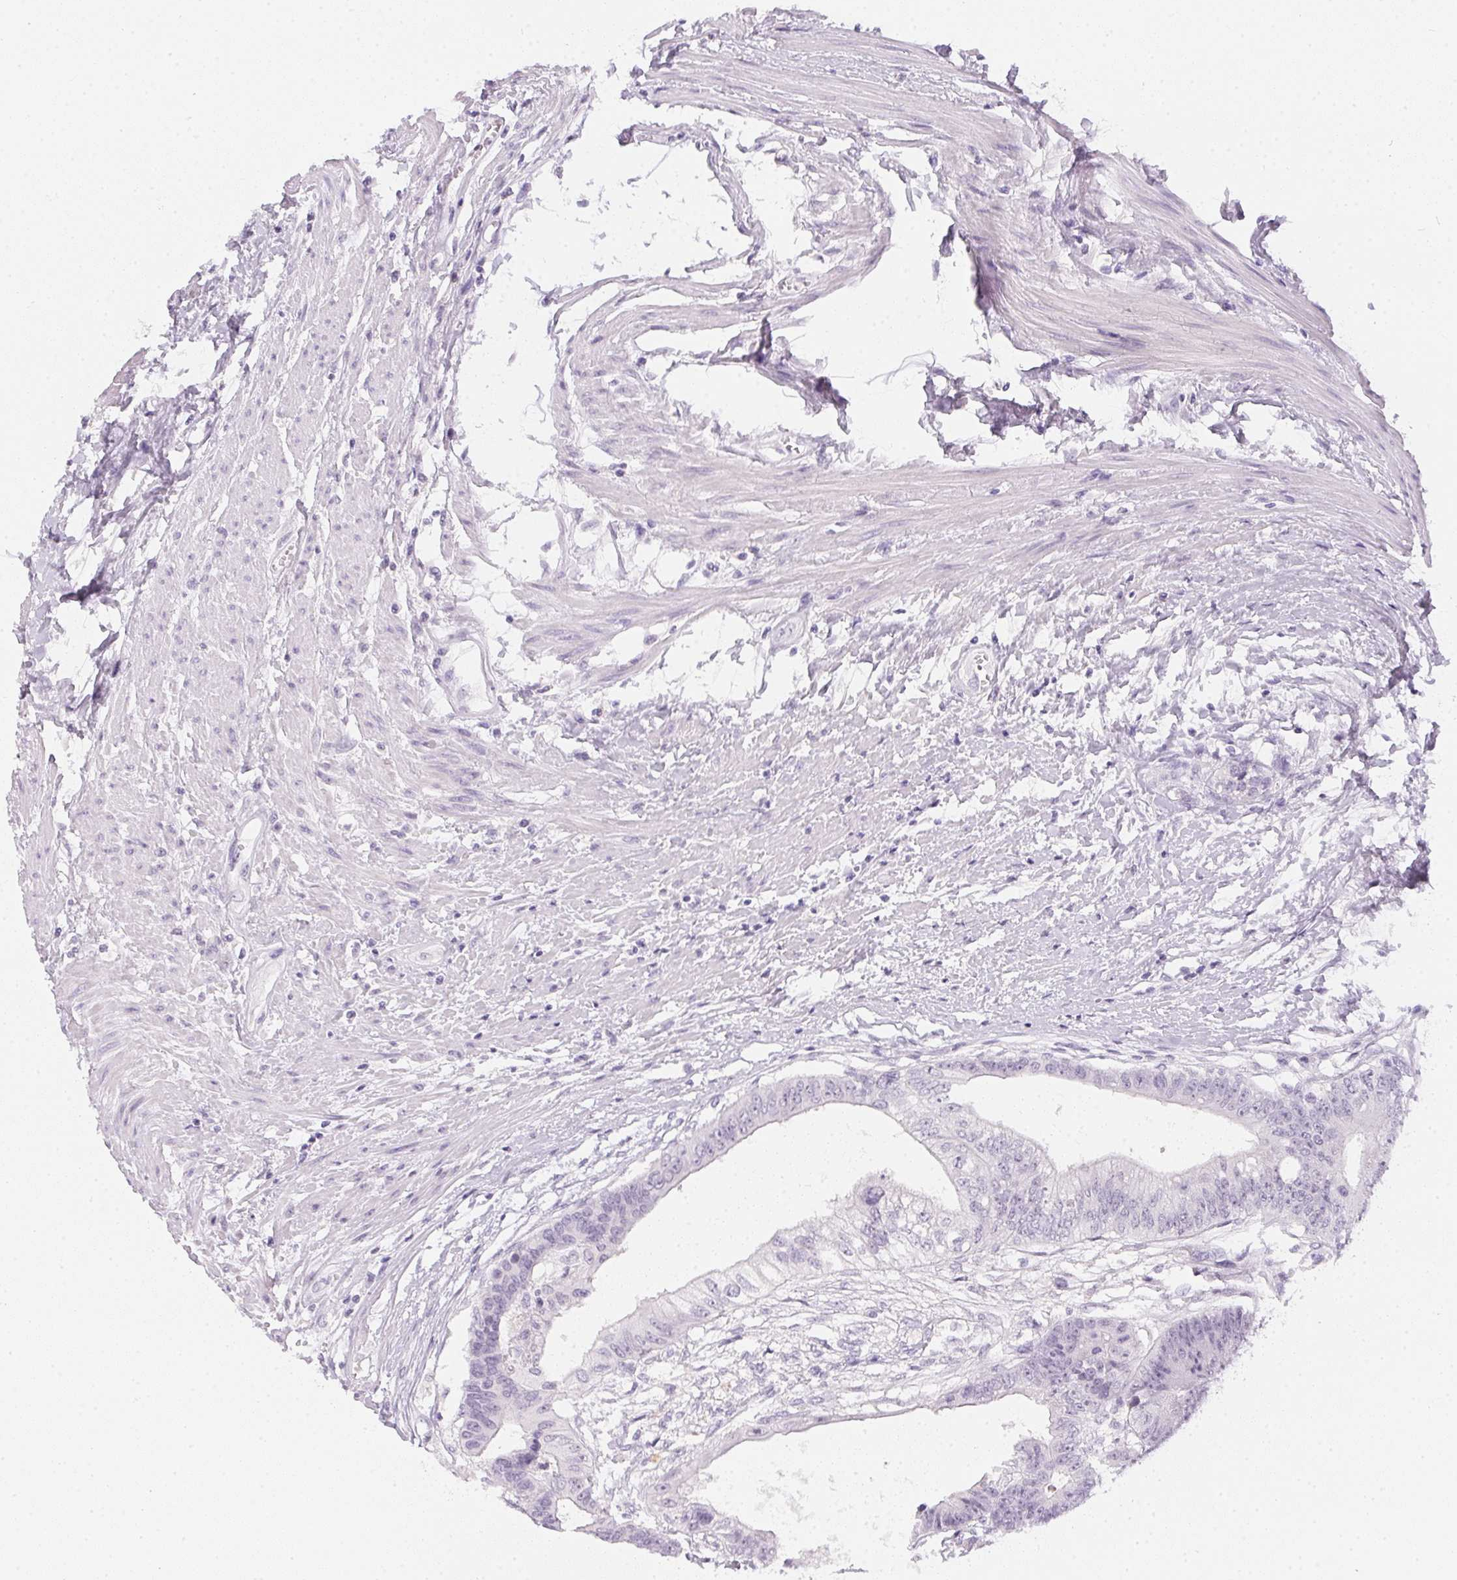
{"staining": {"intensity": "negative", "quantity": "none", "location": "none"}, "tissue": "colorectal cancer", "cell_type": "Tumor cells", "image_type": "cancer", "snomed": [{"axis": "morphology", "description": "Adenocarcinoma, NOS"}, {"axis": "topography", "description": "Rectum"}], "caption": "An image of adenocarcinoma (colorectal) stained for a protein displays no brown staining in tumor cells.", "gene": "PPY", "patient": {"sex": "male", "age": 63}}